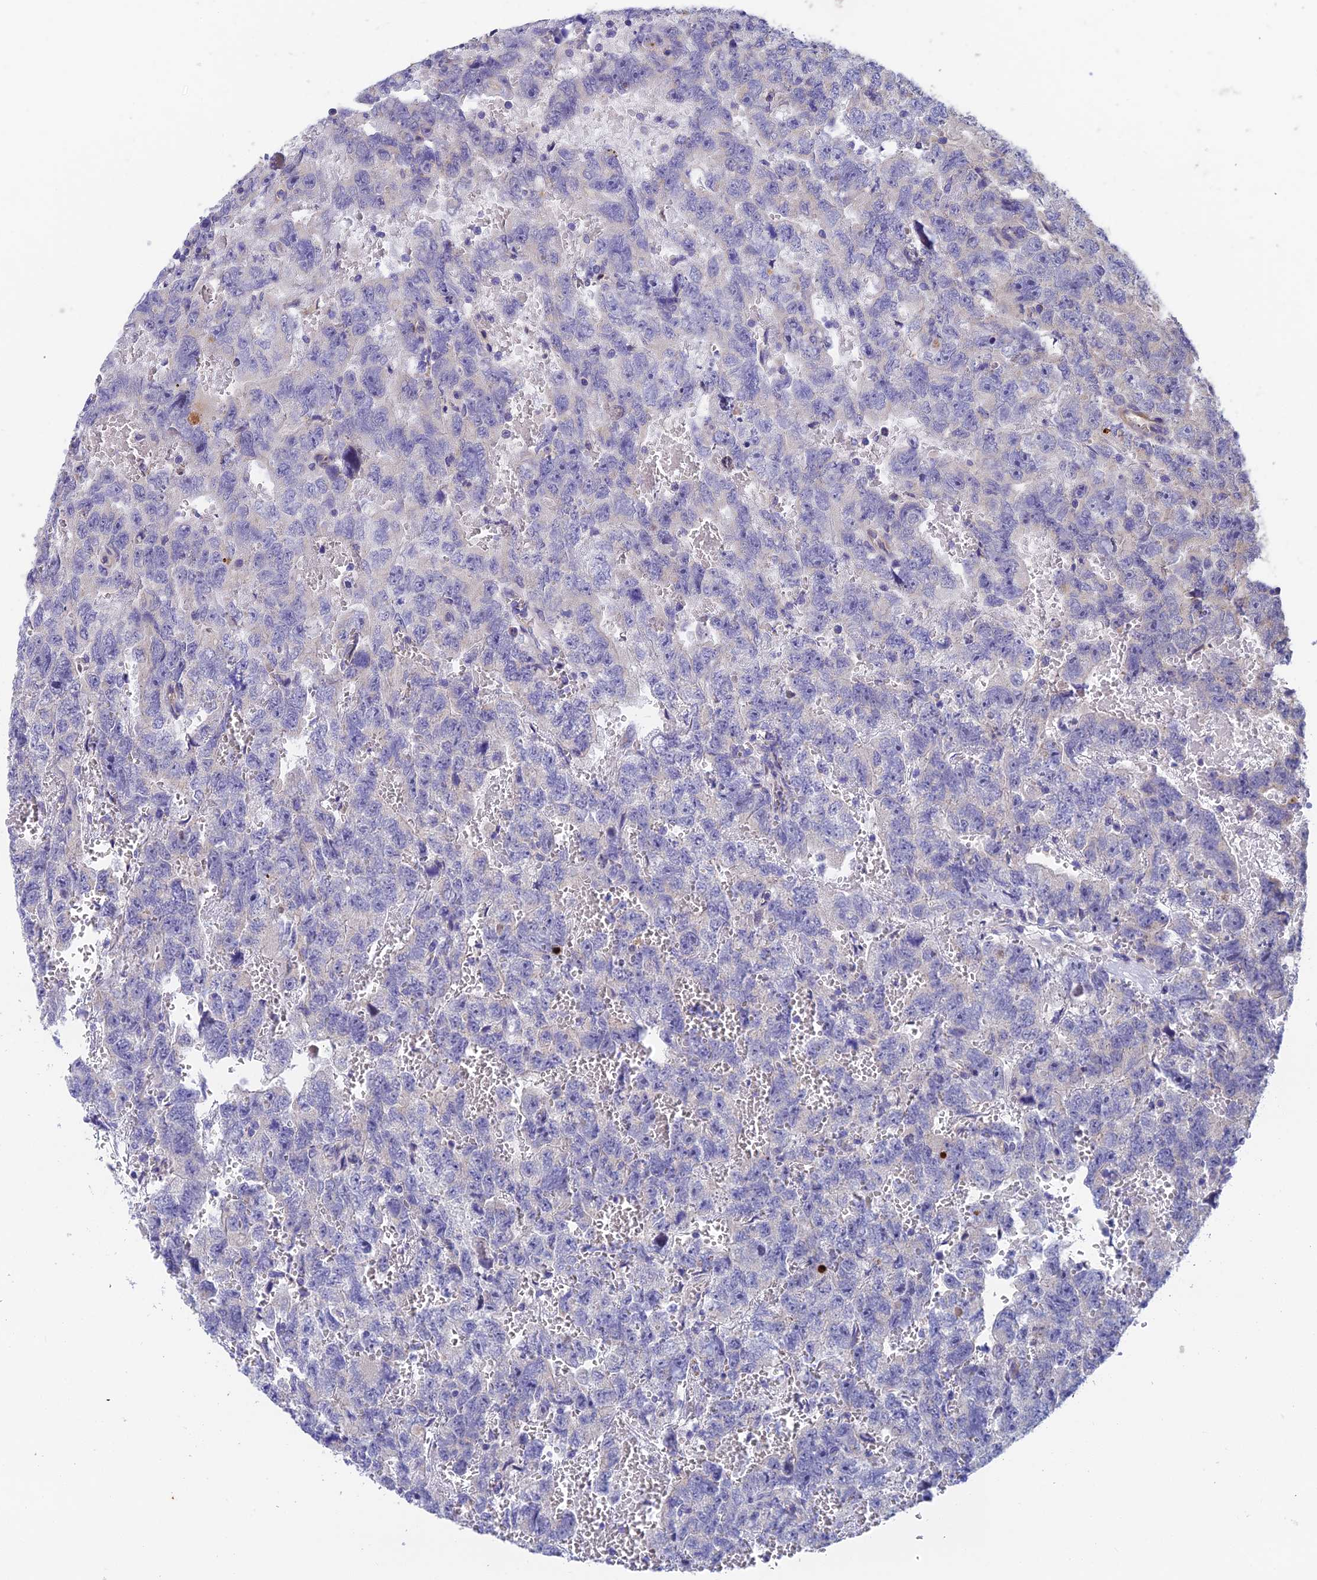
{"staining": {"intensity": "negative", "quantity": "none", "location": "none"}, "tissue": "testis cancer", "cell_type": "Tumor cells", "image_type": "cancer", "snomed": [{"axis": "morphology", "description": "Carcinoma, Embryonal, NOS"}, {"axis": "topography", "description": "Testis"}], "caption": "A micrograph of human embryonal carcinoma (testis) is negative for staining in tumor cells.", "gene": "ADAMTS13", "patient": {"sex": "male", "age": 45}}